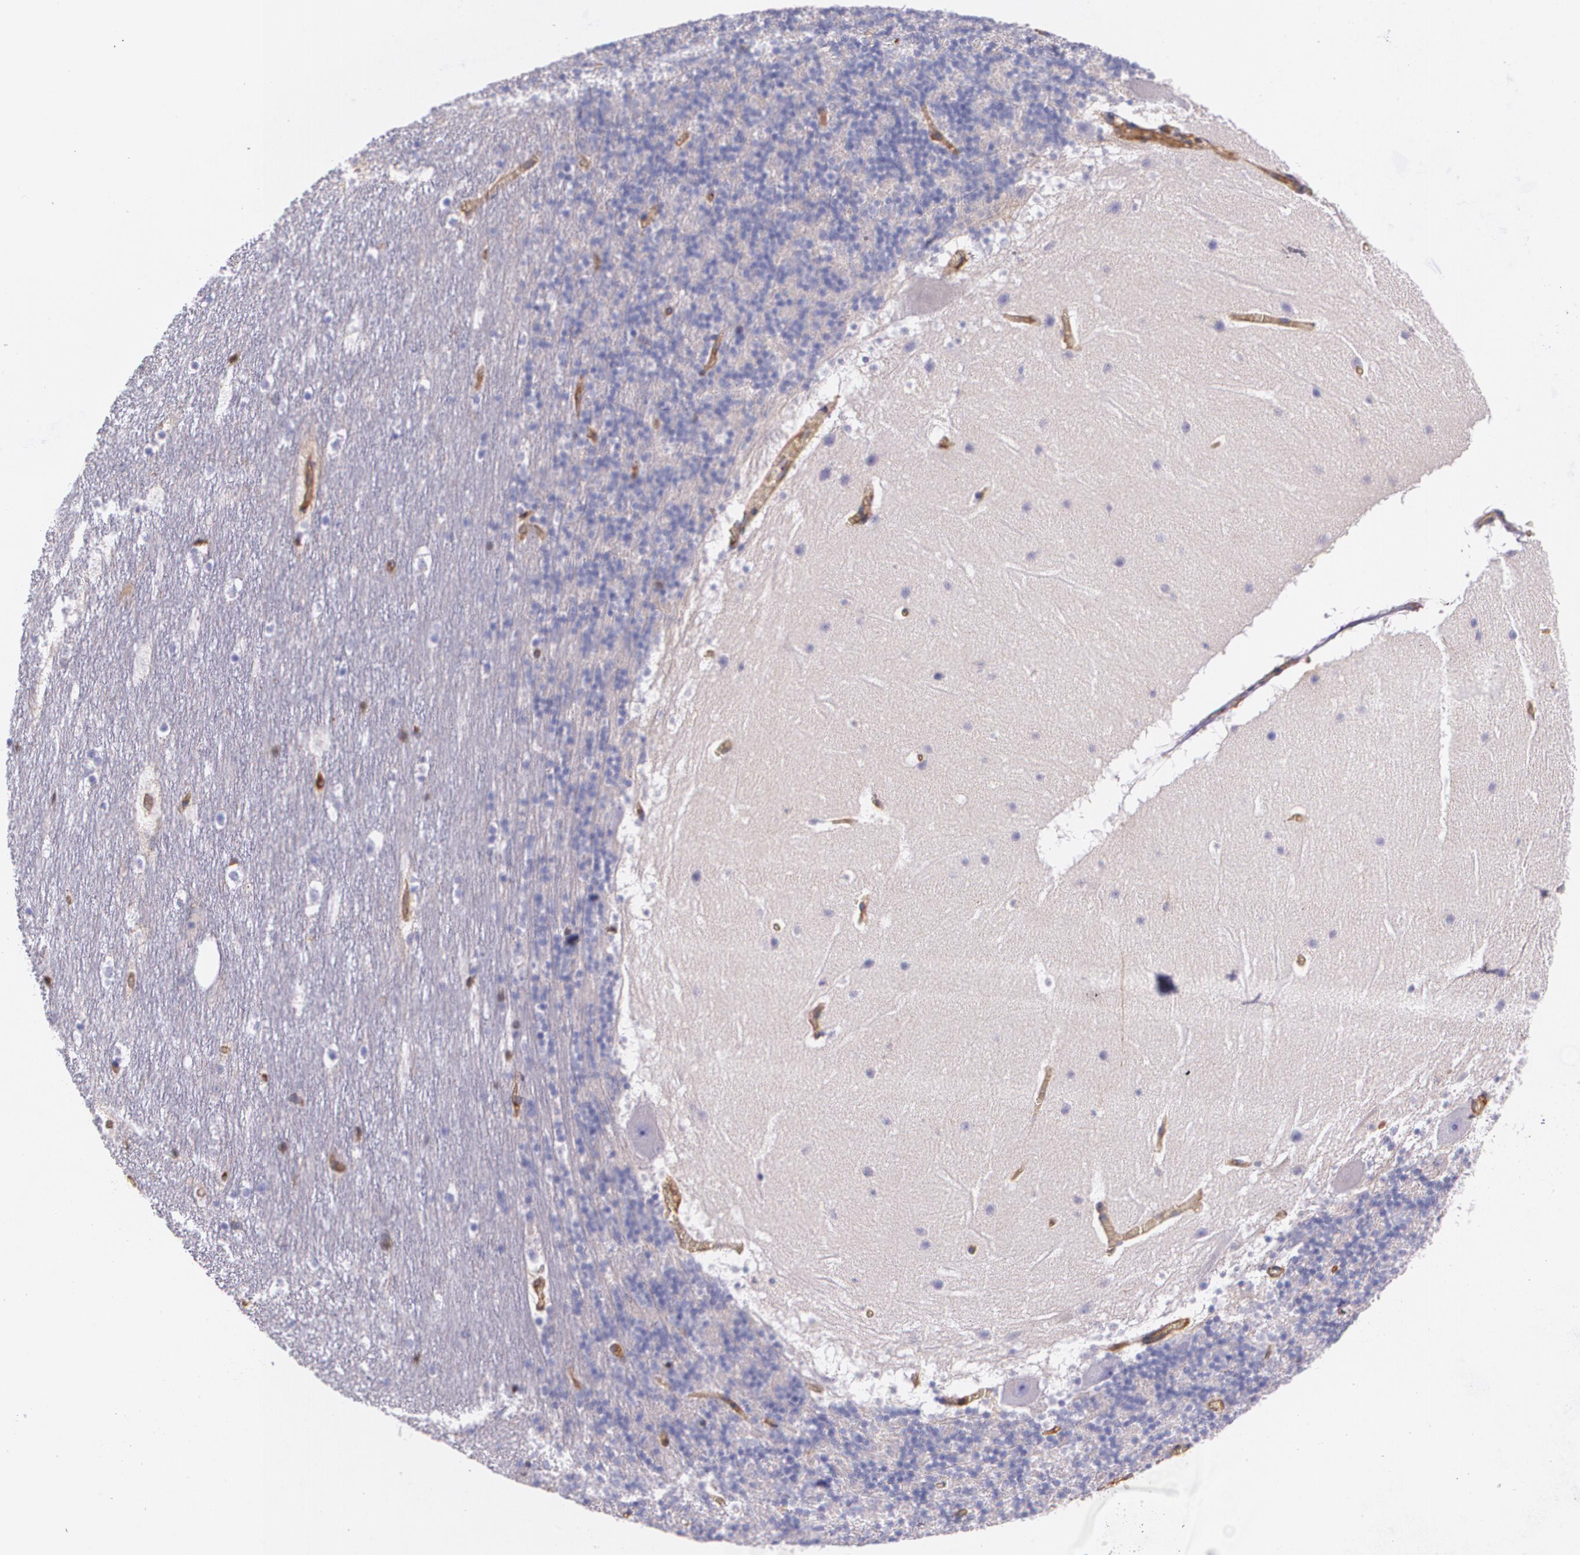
{"staining": {"intensity": "negative", "quantity": "none", "location": "none"}, "tissue": "cerebellum", "cell_type": "Cells in granular layer", "image_type": "normal", "snomed": [{"axis": "morphology", "description": "Normal tissue, NOS"}, {"axis": "topography", "description": "Cerebellum"}], "caption": "An immunohistochemistry image of unremarkable cerebellum is shown. There is no staining in cells in granular layer of cerebellum.", "gene": "B2M", "patient": {"sex": "male", "age": 45}}